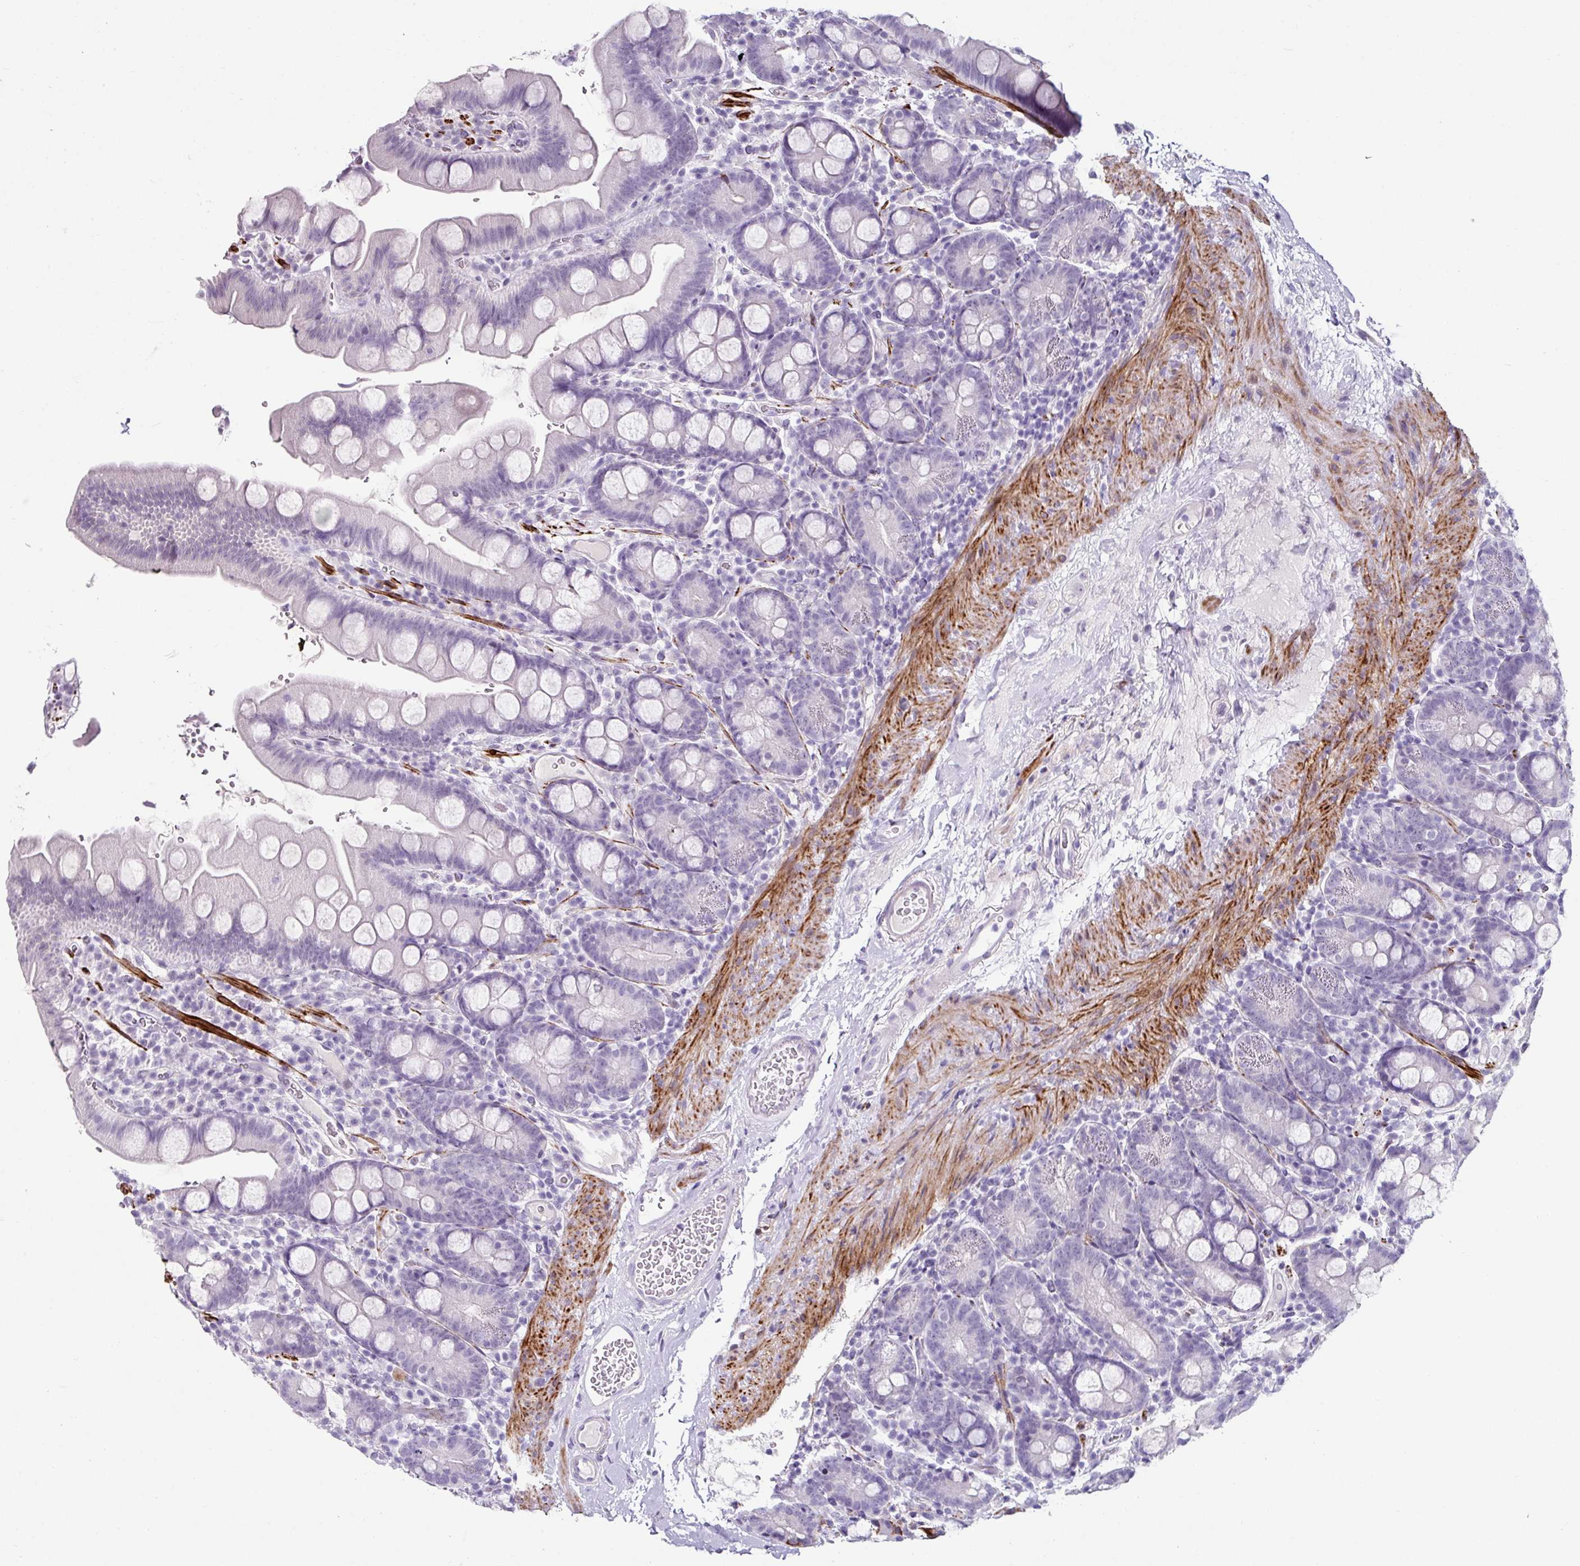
{"staining": {"intensity": "negative", "quantity": "none", "location": "none"}, "tissue": "small intestine", "cell_type": "Glandular cells", "image_type": "normal", "snomed": [{"axis": "morphology", "description": "Normal tissue, NOS"}, {"axis": "topography", "description": "Small intestine"}], "caption": "There is no significant positivity in glandular cells of small intestine. (DAB immunohistochemistry with hematoxylin counter stain).", "gene": "TRA2A", "patient": {"sex": "female", "age": 68}}